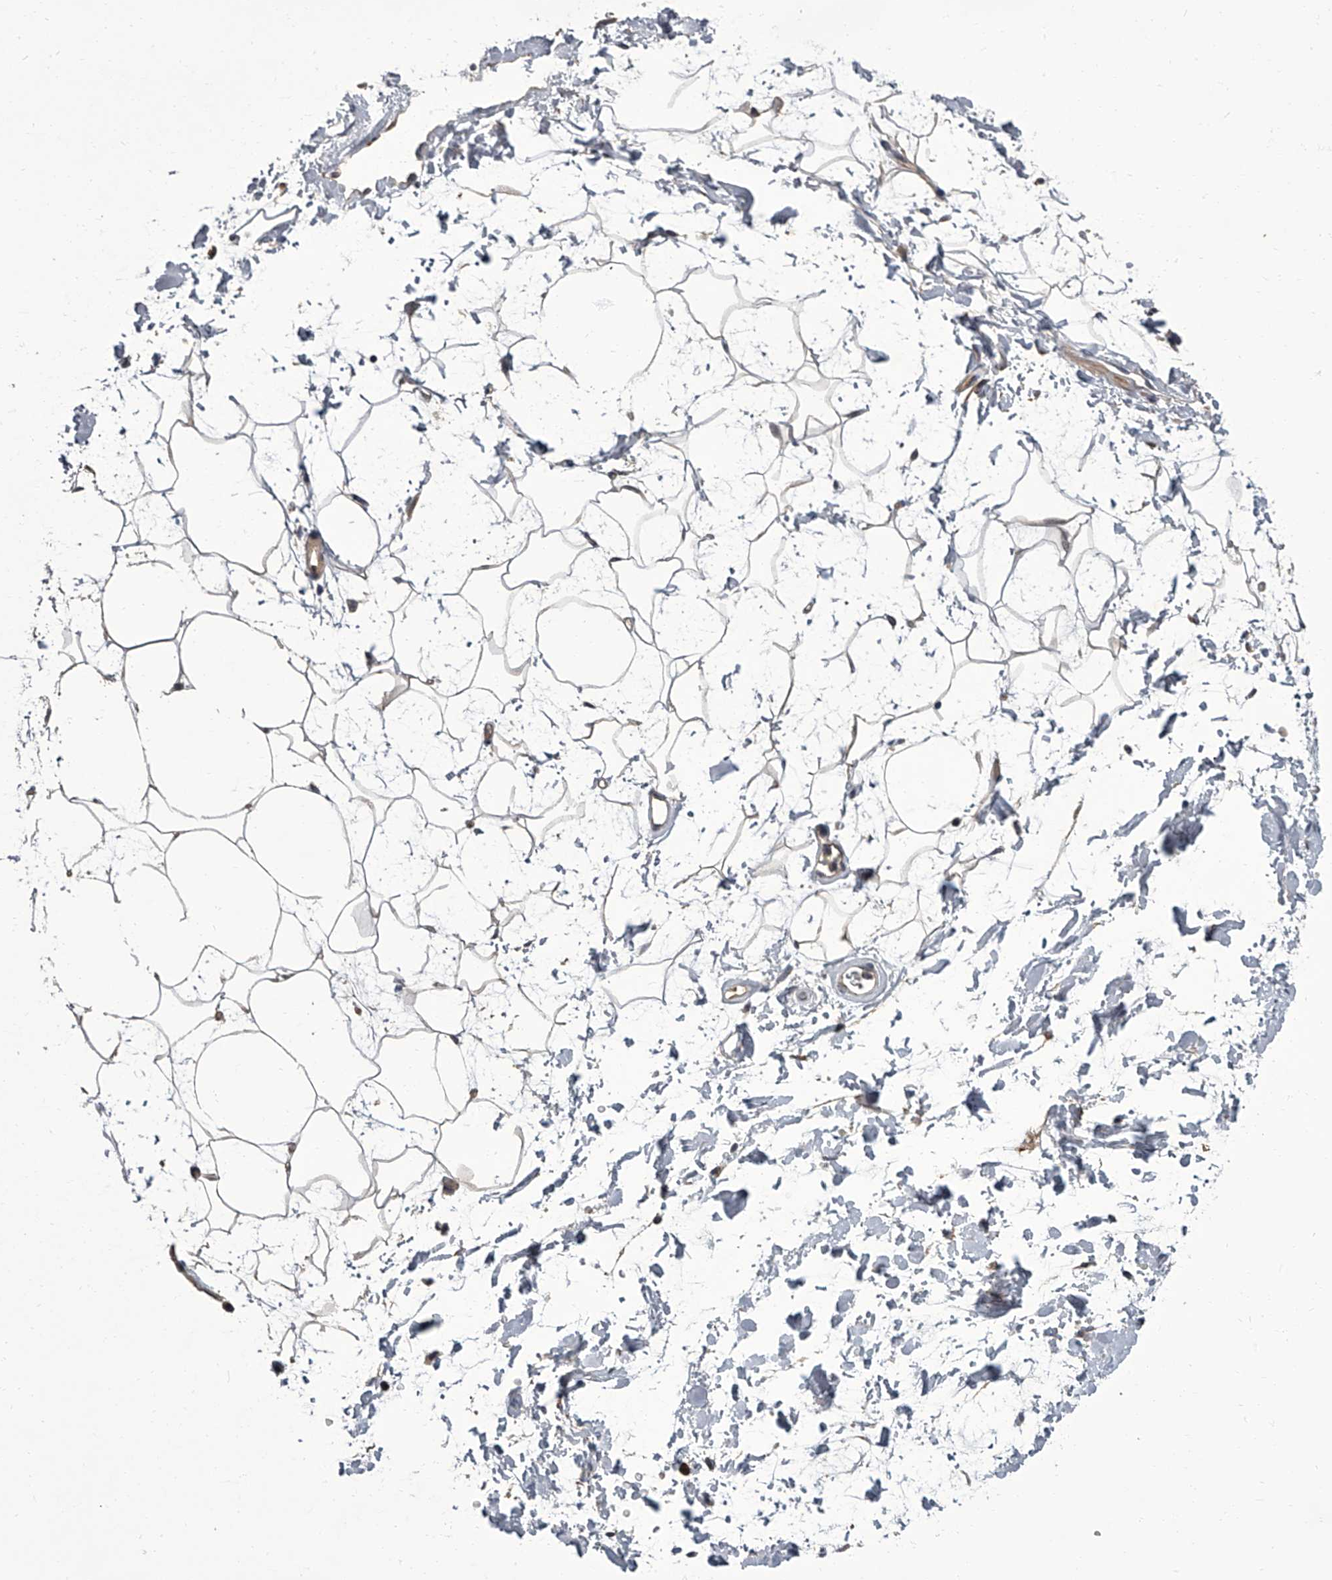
{"staining": {"intensity": "weak", "quantity": "25%-75%", "location": "cytoplasmic/membranous"}, "tissue": "adipose tissue", "cell_type": "Adipocytes", "image_type": "normal", "snomed": [{"axis": "morphology", "description": "Normal tissue, NOS"}, {"axis": "topography", "description": "Soft tissue"}], "caption": "Protein expression analysis of normal human adipose tissue reveals weak cytoplasmic/membranous expression in about 25%-75% of adipocytes.", "gene": "SIRT4", "patient": {"sex": "male", "age": 72}}